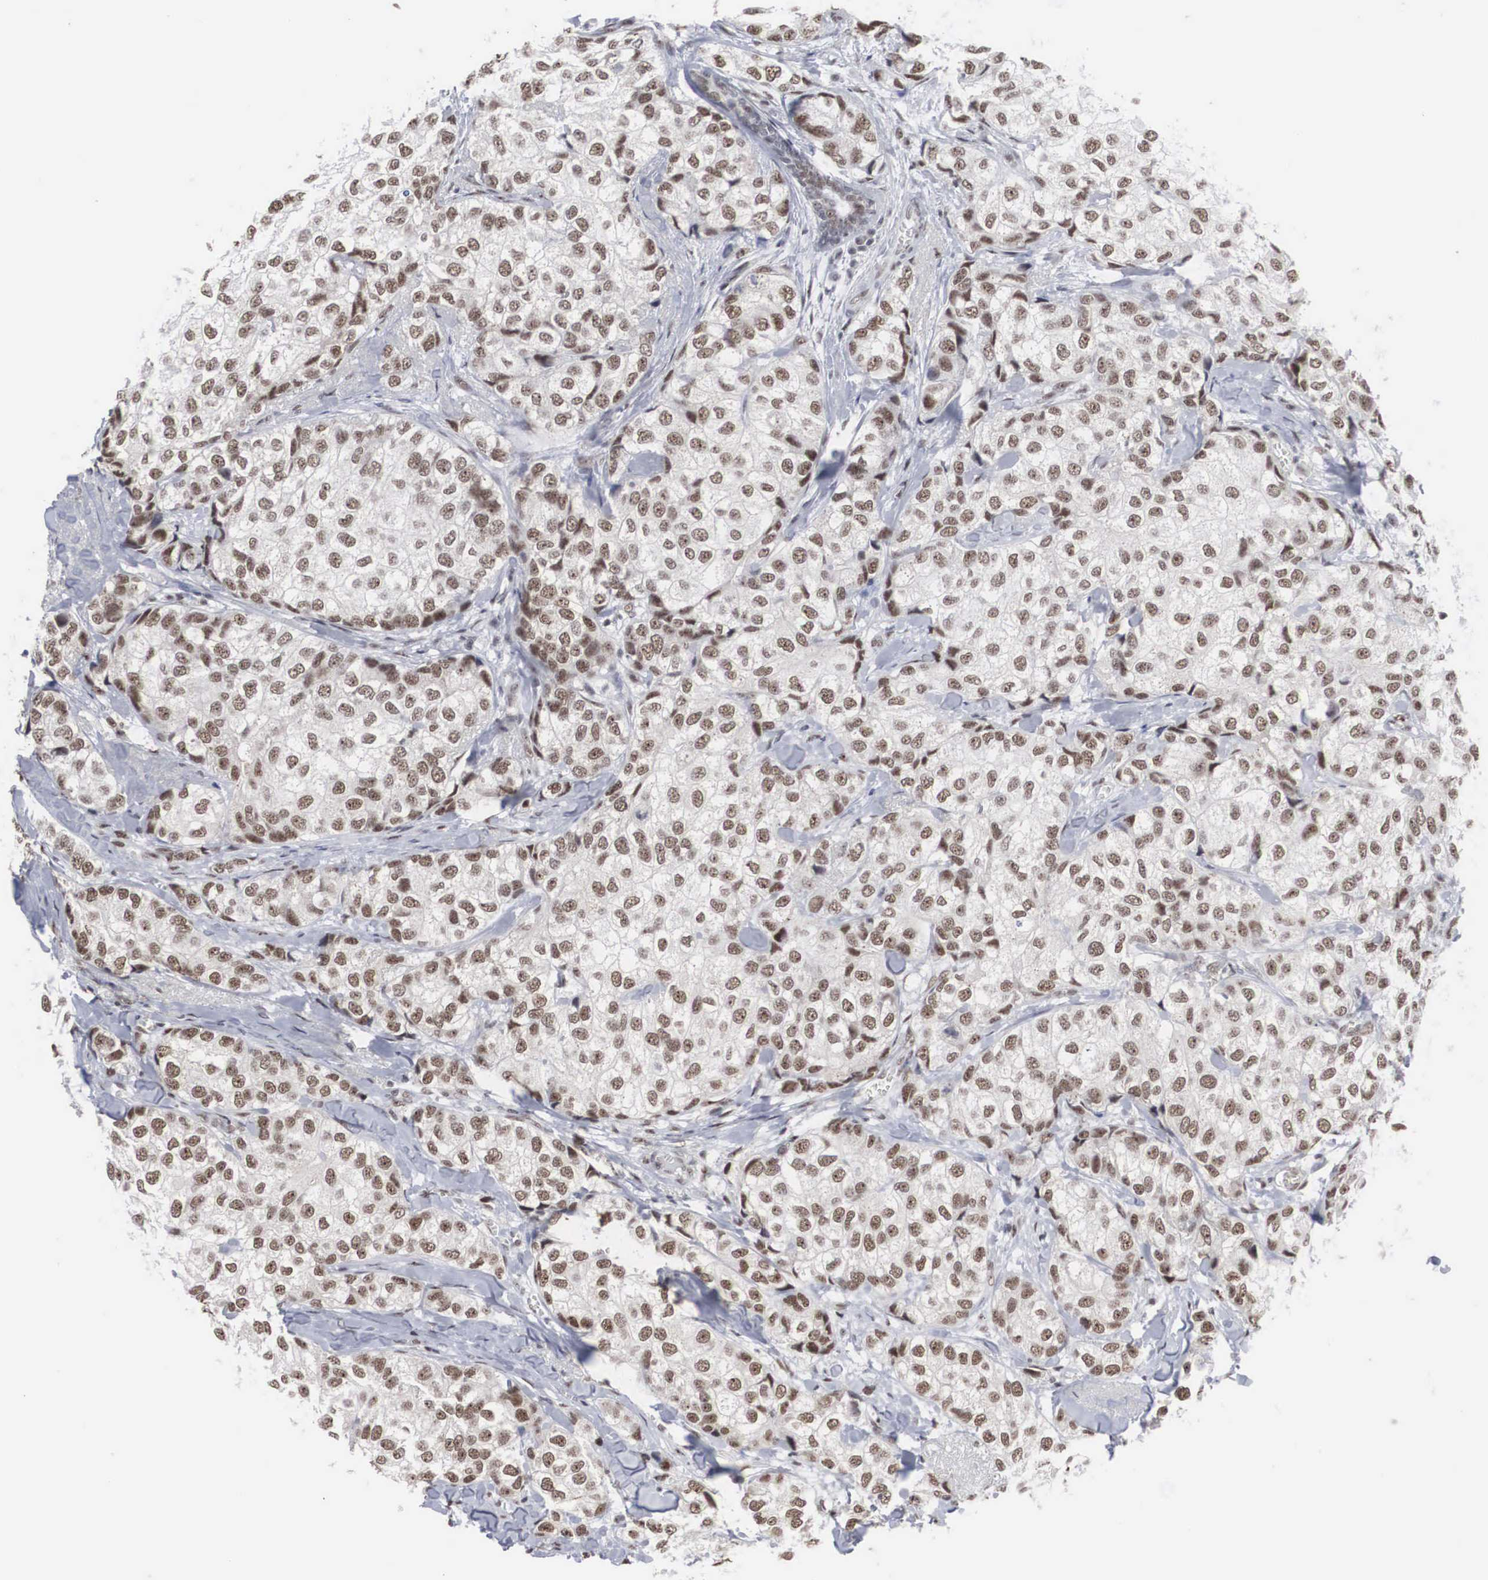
{"staining": {"intensity": "moderate", "quantity": ">75%", "location": "nuclear"}, "tissue": "breast cancer", "cell_type": "Tumor cells", "image_type": "cancer", "snomed": [{"axis": "morphology", "description": "Duct carcinoma"}, {"axis": "topography", "description": "Breast"}], "caption": "High-power microscopy captured an immunohistochemistry histopathology image of breast cancer, revealing moderate nuclear staining in about >75% of tumor cells. (DAB IHC, brown staining for protein, blue staining for nuclei).", "gene": "AUTS2", "patient": {"sex": "female", "age": 68}}